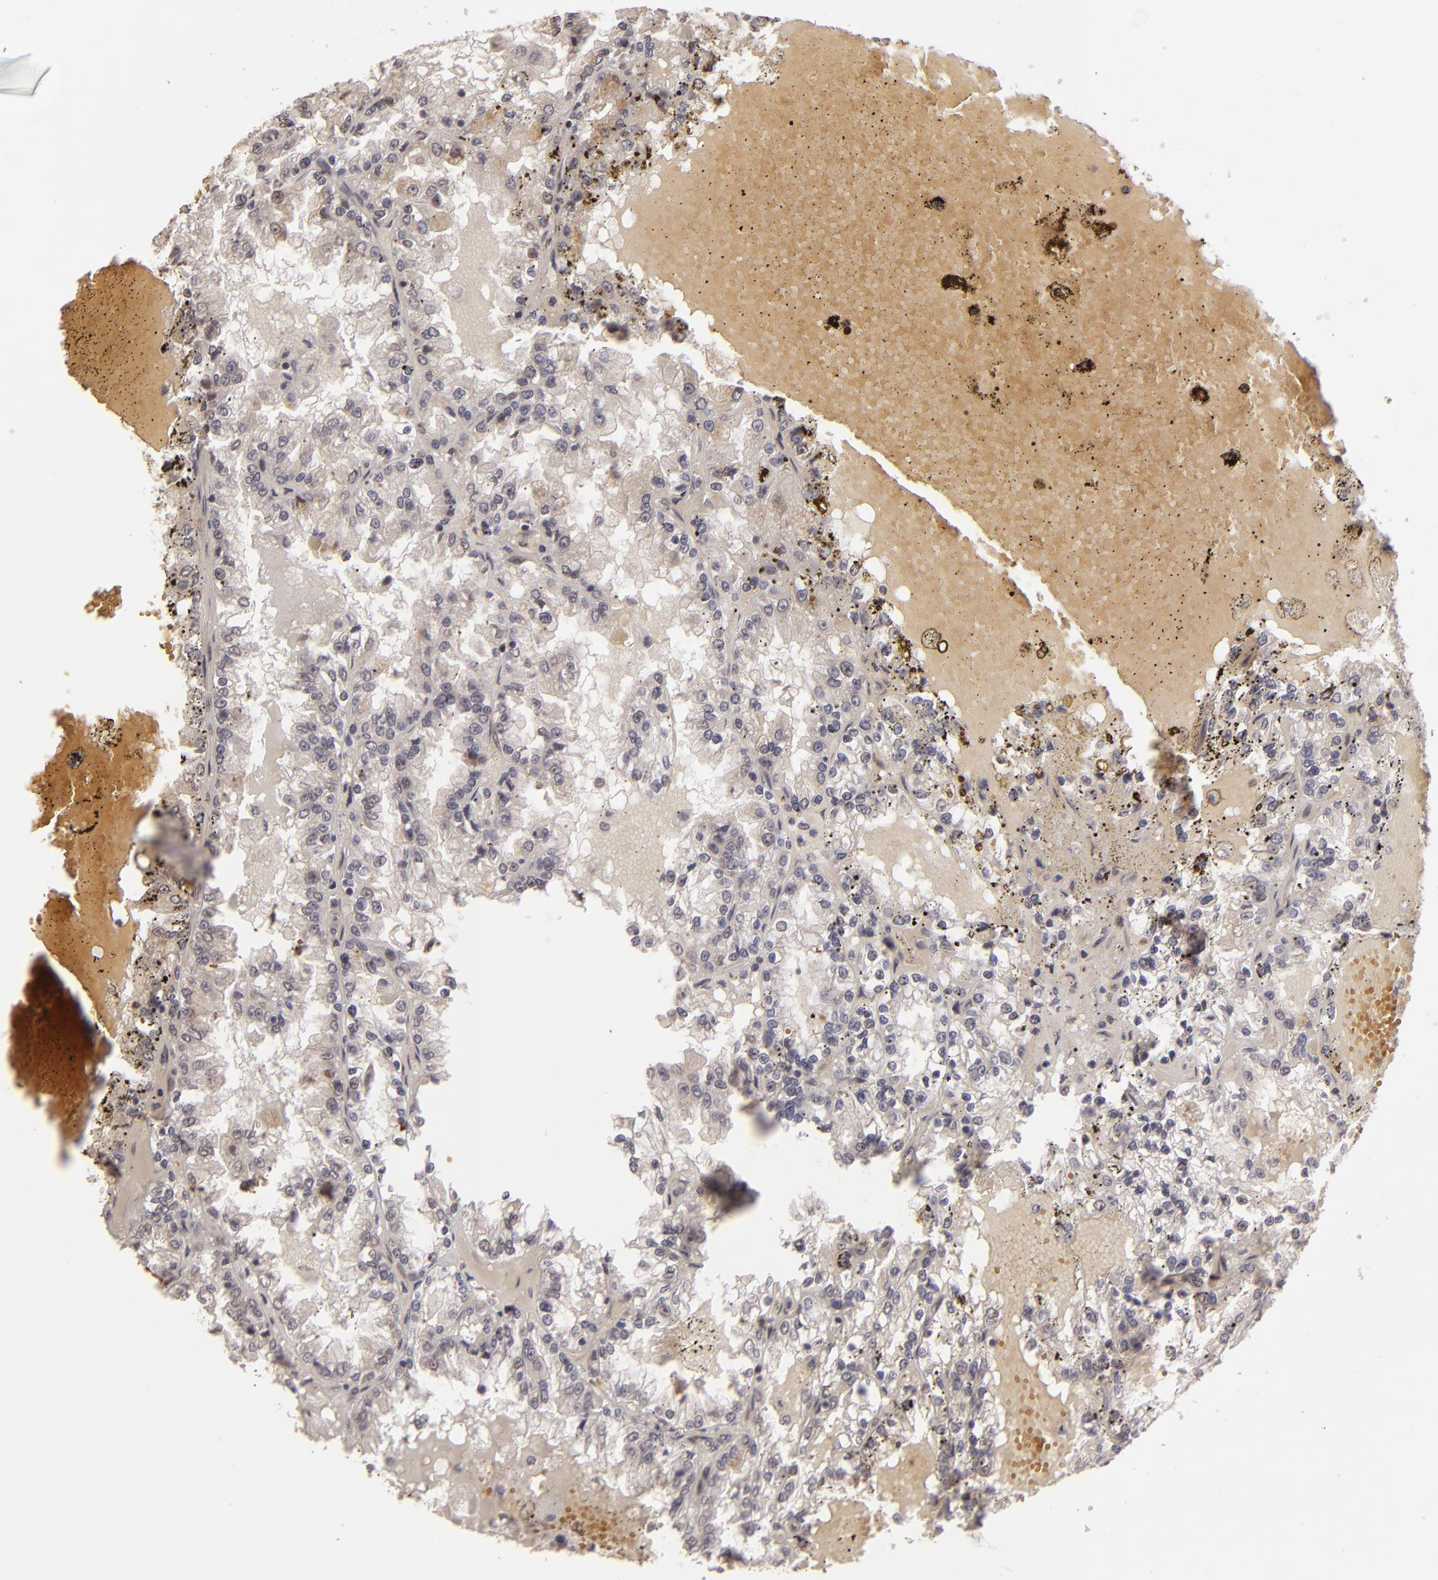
{"staining": {"intensity": "negative", "quantity": "none", "location": "none"}, "tissue": "renal cancer", "cell_type": "Tumor cells", "image_type": "cancer", "snomed": [{"axis": "morphology", "description": "Adenocarcinoma, NOS"}, {"axis": "topography", "description": "Kidney"}], "caption": "Renal cancer (adenocarcinoma) was stained to show a protein in brown. There is no significant staining in tumor cells.", "gene": "DFFA", "patient": {"sex": "female", "age": 56}}